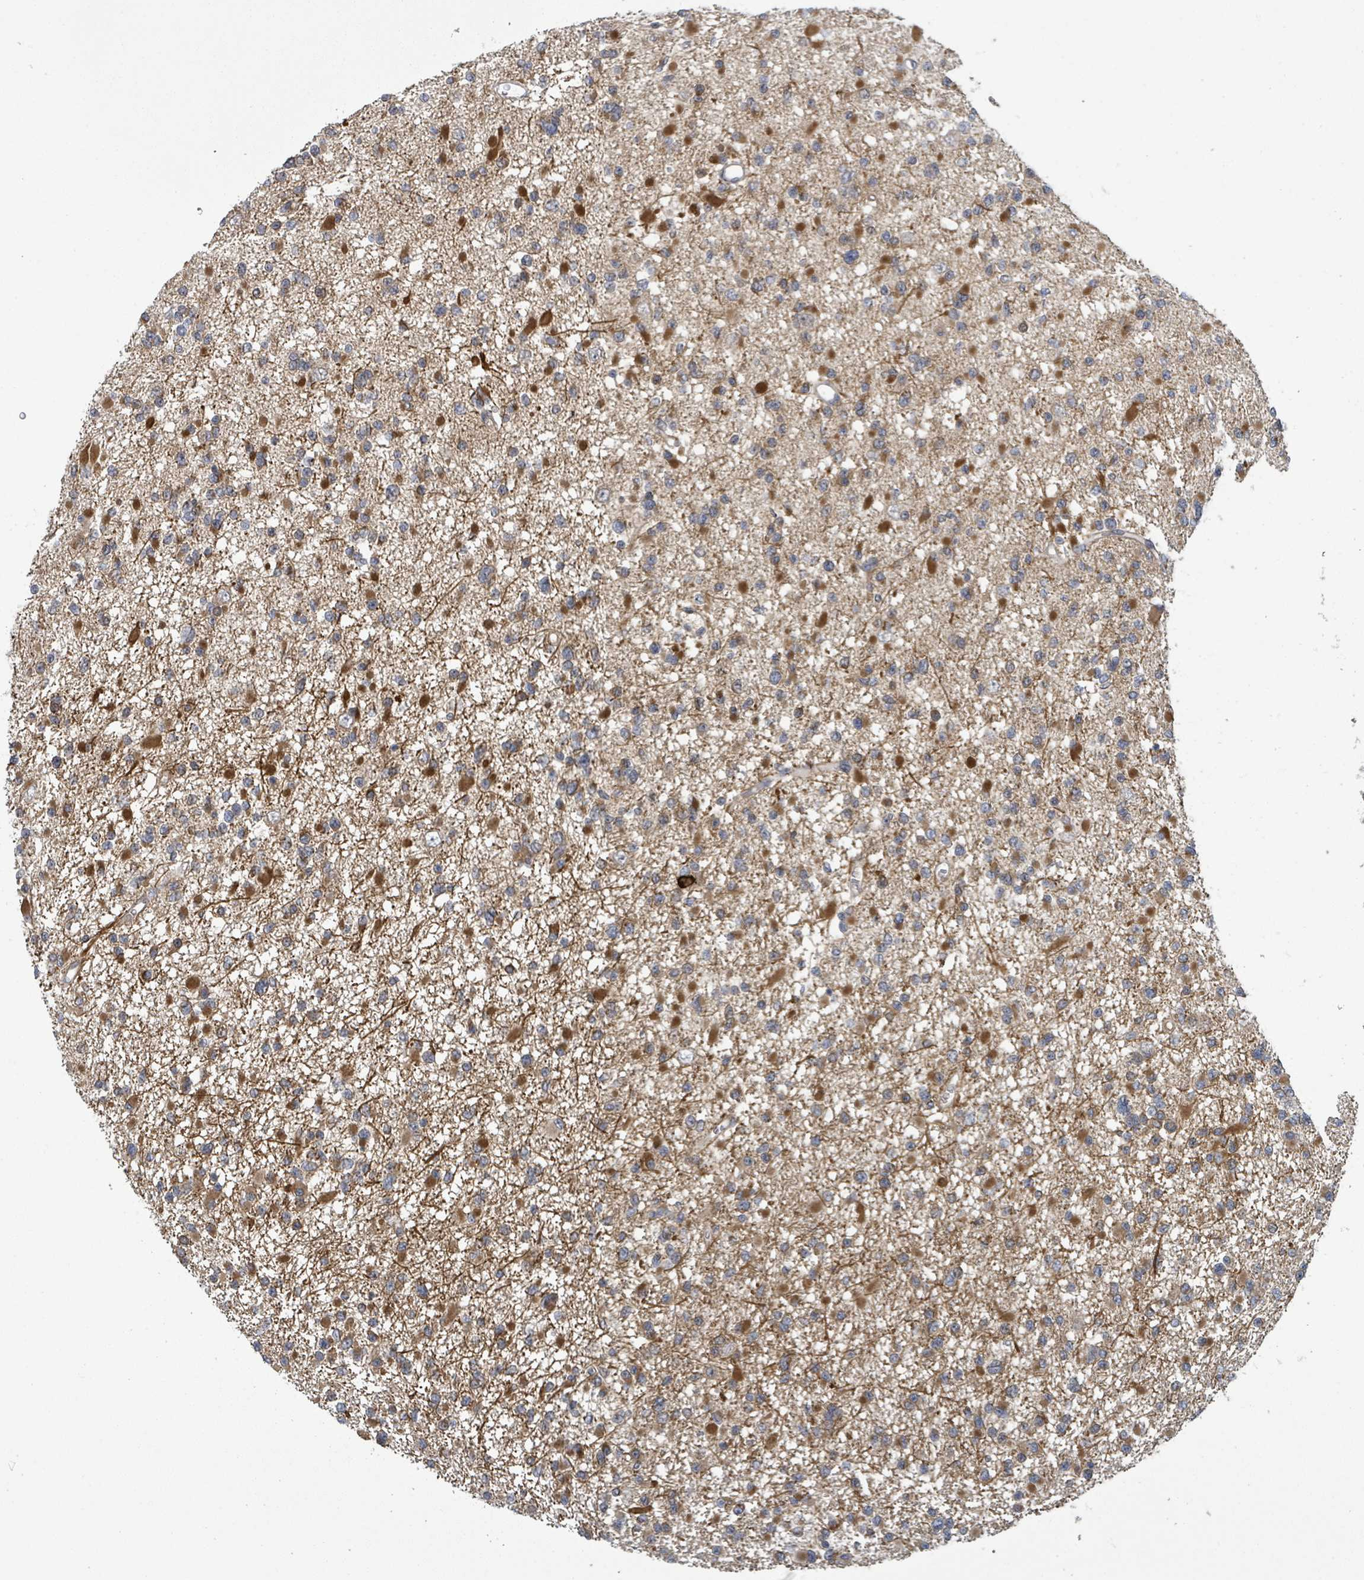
{"staining": {"intensity": "moderate", "quantity": "25%-75%", "location": "cytoplasmic/membranous"}, "tissue": "glioma", "cell_type": "Tumor cells", "image_type": "cancer", "snomed": [{"axis": "morphology", "description": "Glioma, malignant, Low grade"}, {"axis": "topography", "description": "Brain"}], "caption": "A photomicrograph of human glioma stained for a protein demonstrates moderate cytoplasmic/membranous brown staining in tumor cells.", "gene": "CCDC121", "patient": {"sex": "female", "age": 22}}